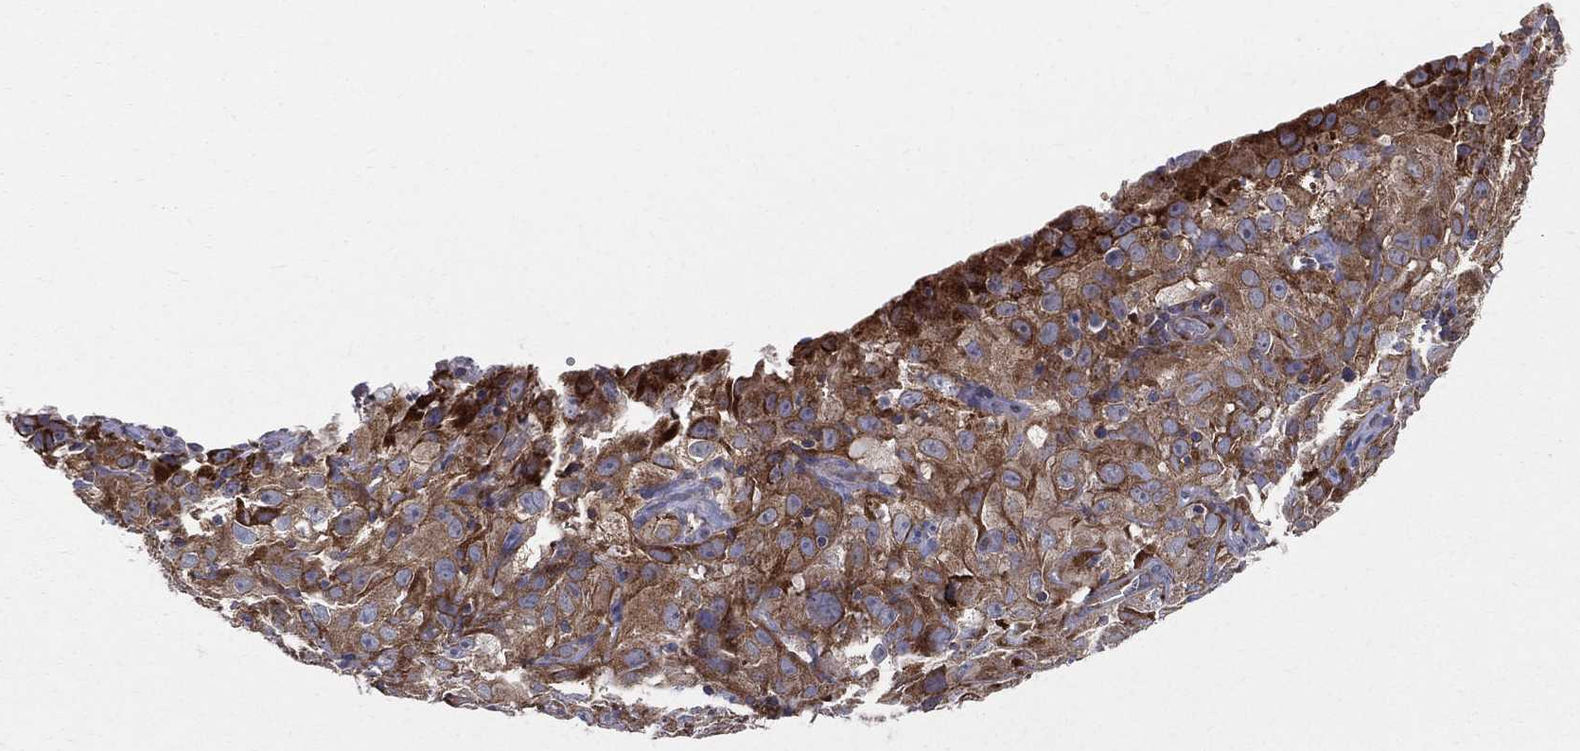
{"staining": {"intensity": "strong", "quantity": ">75%", "location": "cytoplasmic/membranous"}, "tissue": "cervical cancer", "cell_type": "Tumor cells", "image_type": "cancer", "snomed": [{"axis": "morphology", "description": "Squamous cell carcinoma, NOS"}, {"axis": "topography", "description": "Cervix"}], "caption": "Immunohistochemistry (IHC) (DAB (3,3'-diaminobenzidine)) staining of human cervical squamous cell carcinoma shows strong cytoplasmic/membranous protein staining in about >75% of tumor cells.", "gene": "MIX23", "patient": {"sex": "female", "age": 32}}